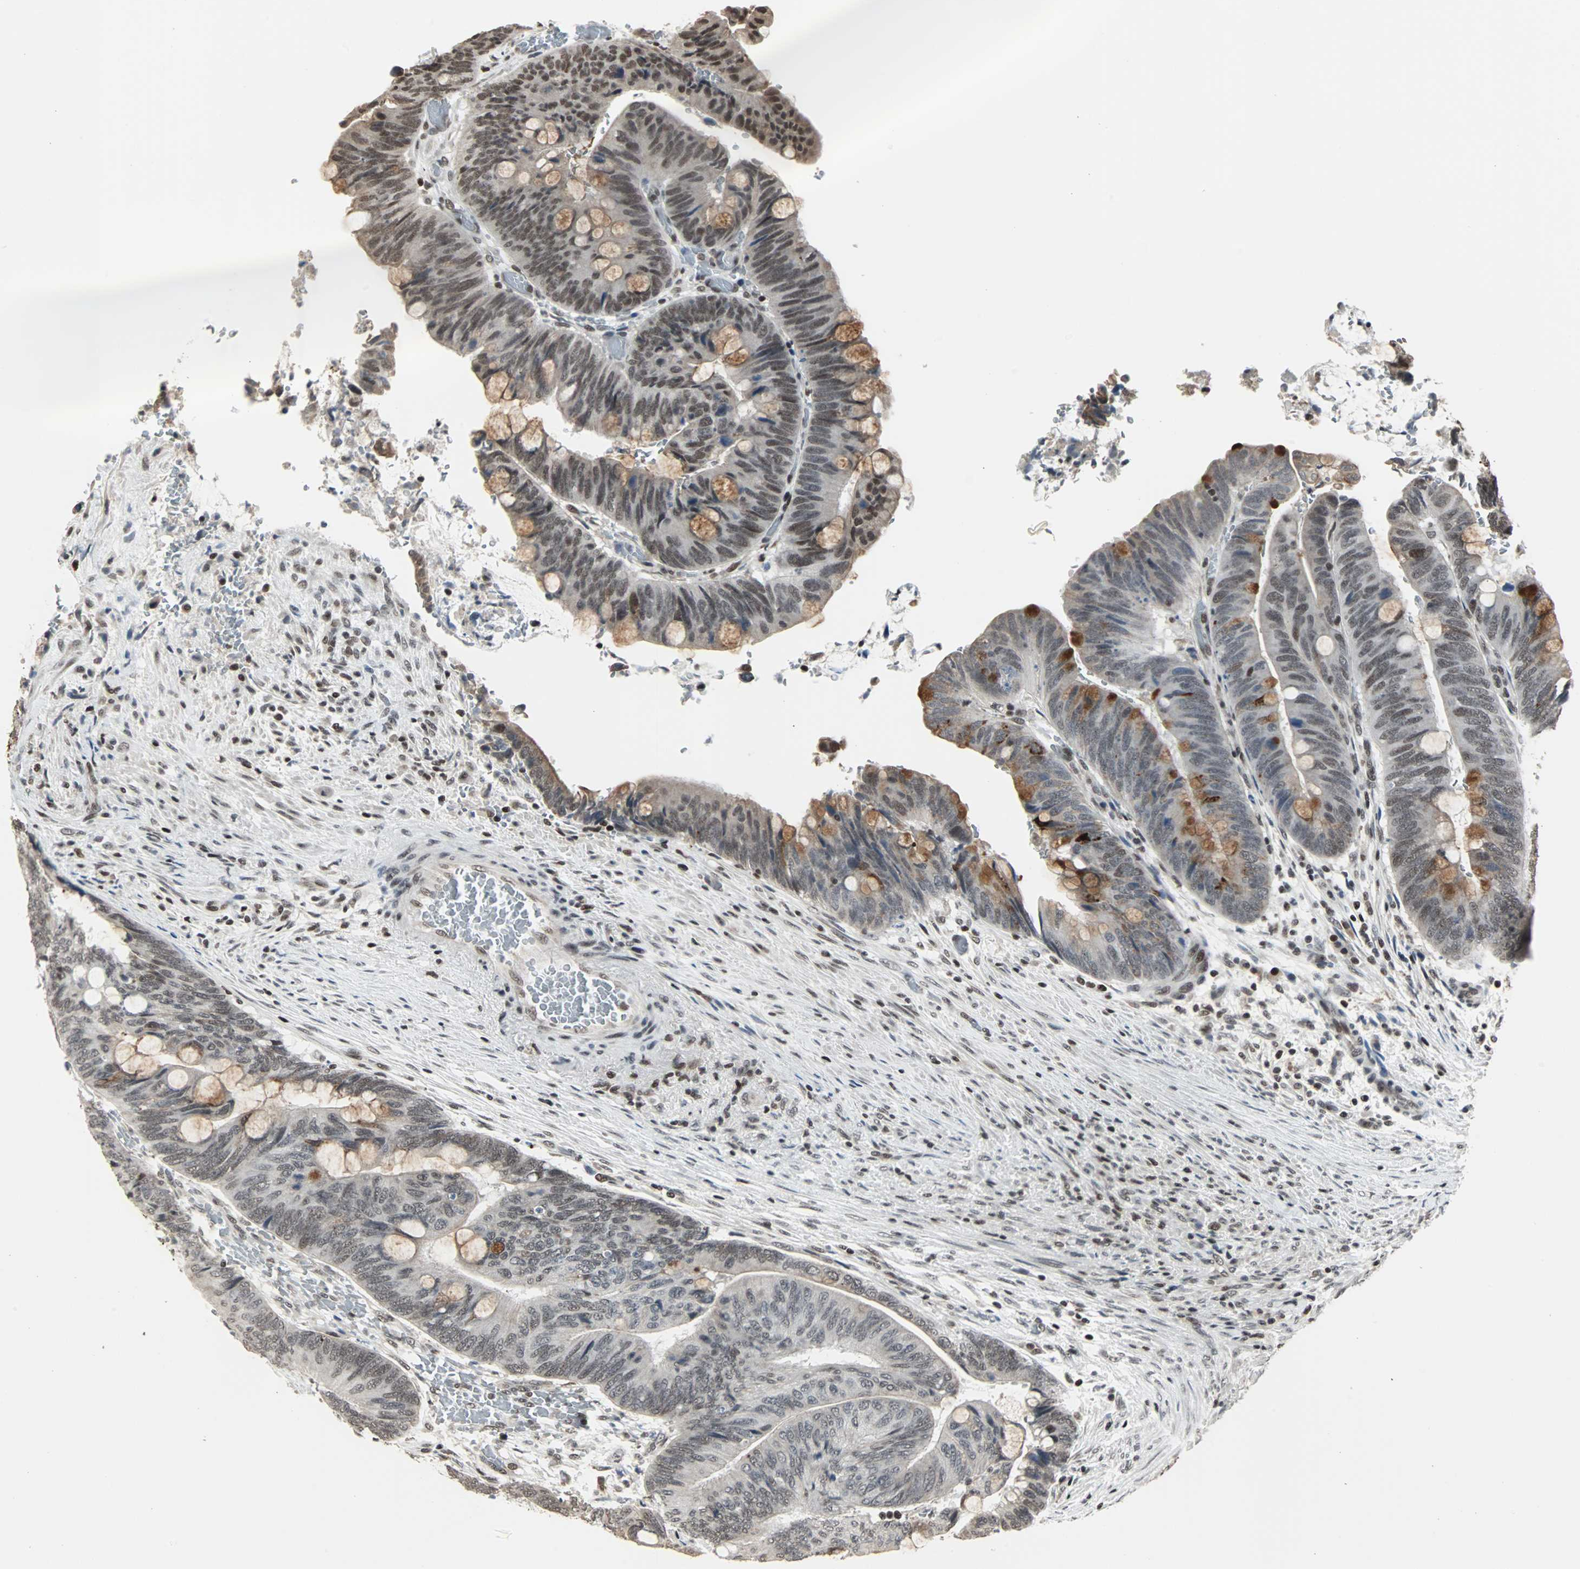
{"staining": {"intensity": "moderate", "quantity": "25%-75%", "location": "cytoplasmic/membranous,nuclear"}, "tissue": "colorectal cancer", "cell_type": "Tumor cells", "image_type": "cancer", "snomed": [{"axis": "morphology", "description": "Normal tissue, NOS"}, {"axis": "morphology", "description": "Adenocarcinoma, NOS"}, {"axis": "topography", "description": "Rectum"}, {"axis": "topography", "description": "Peripheral nerve tissue"}], "caption": "Approximately 25%-75% of tumor cells in human colorectal adenocarcinoma demonstrate moderate cytoplasmic/membranous and nuclear protein expression as visualized by brown immunohistochemical staining.", "gene": "TERF2IP", "patient": {"sex": "male", "age": 92}}